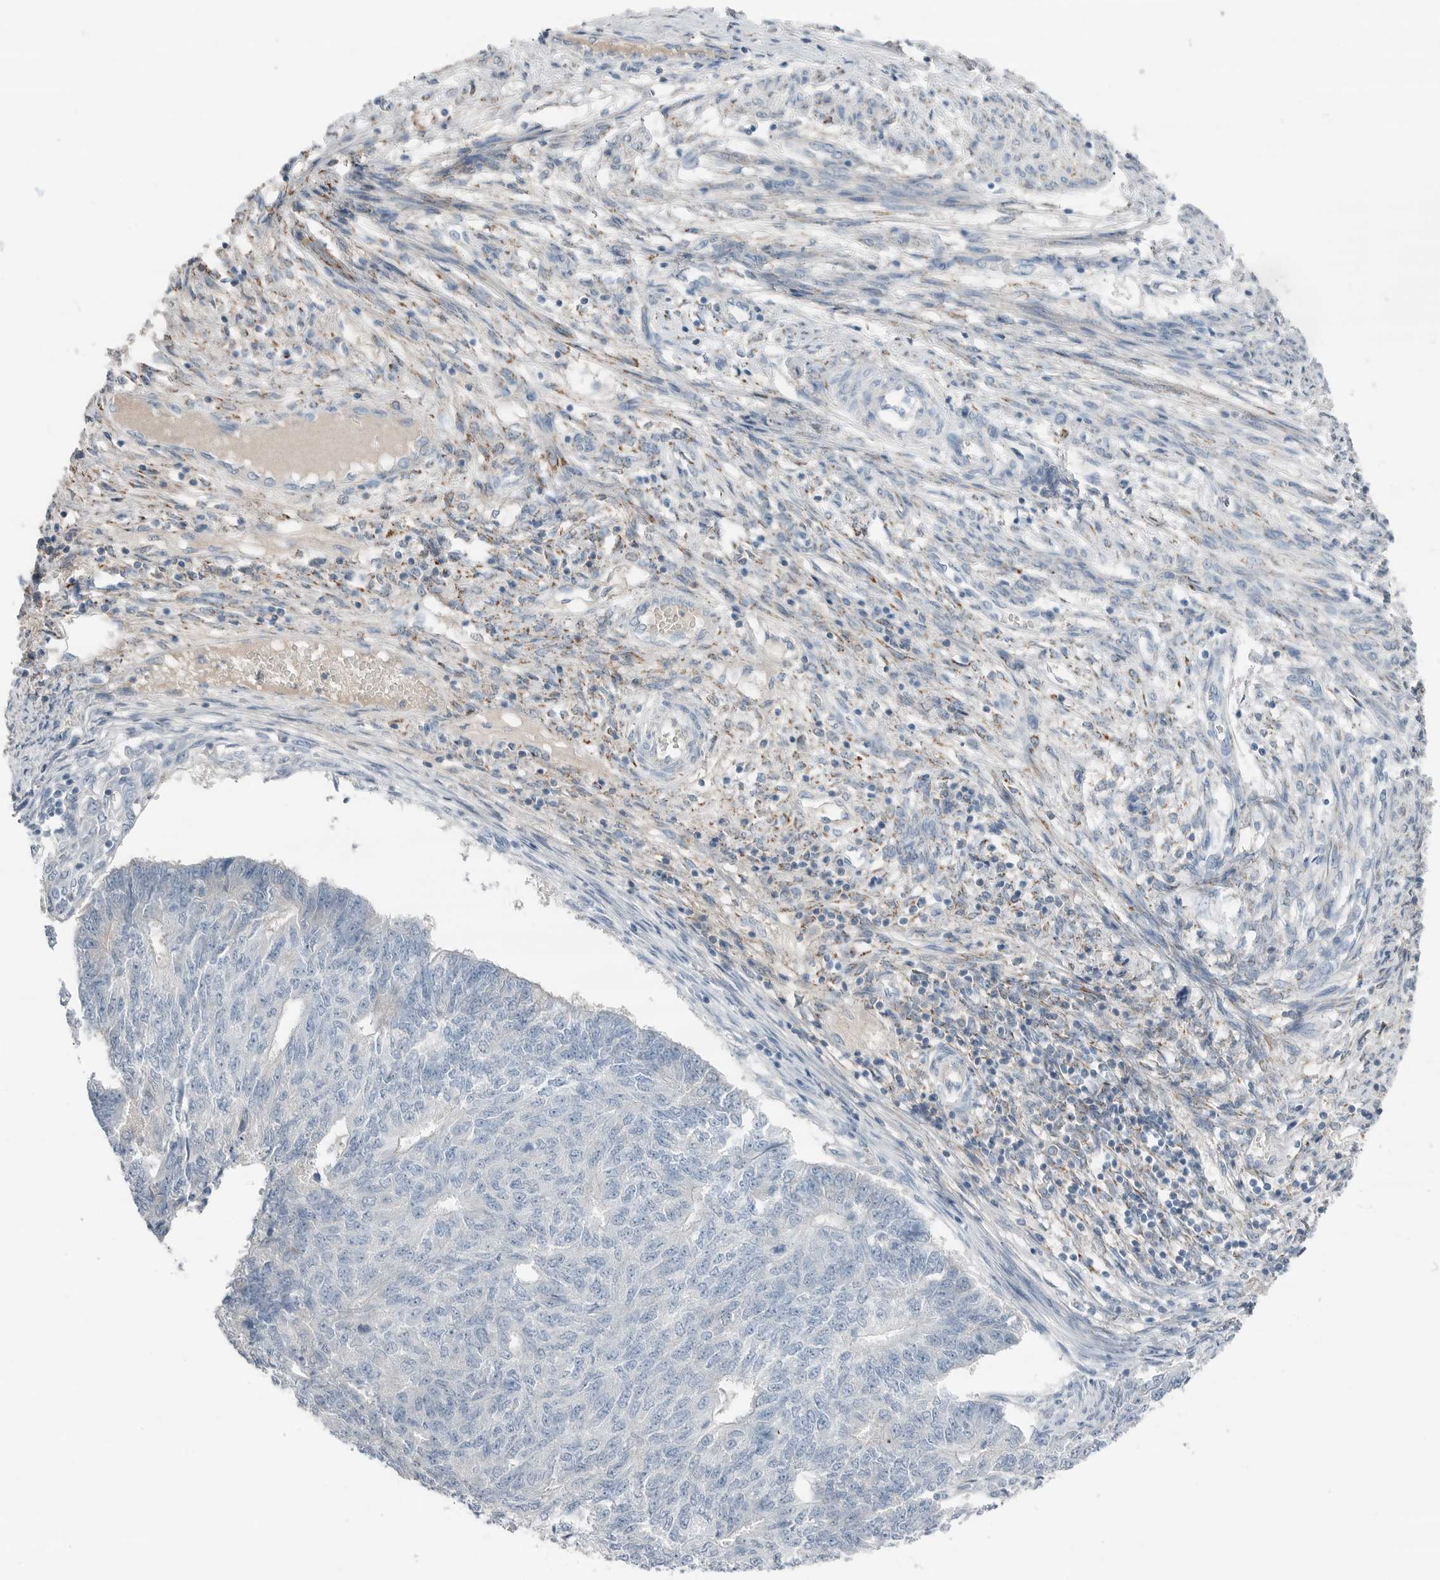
{"staining": {"intensity": "negative", "quantity": "none", "location": "none"}, "tissue": "endometrial cancer", "cell_type": "Tumor cells", "image_type": "cancer", "snomed": [{"axis": "morphology", "description": "Adenocarcinoma, NOS"}, {"axis": "topography", "description": "Endometrium"}], "caption": "Adenocarcinoma (endometrial) was stained to show a protein in brown. There is no significant staining in tumor cells.", "gene": "SERPINB7", "patient": {"sex": "female", "age": 32}}